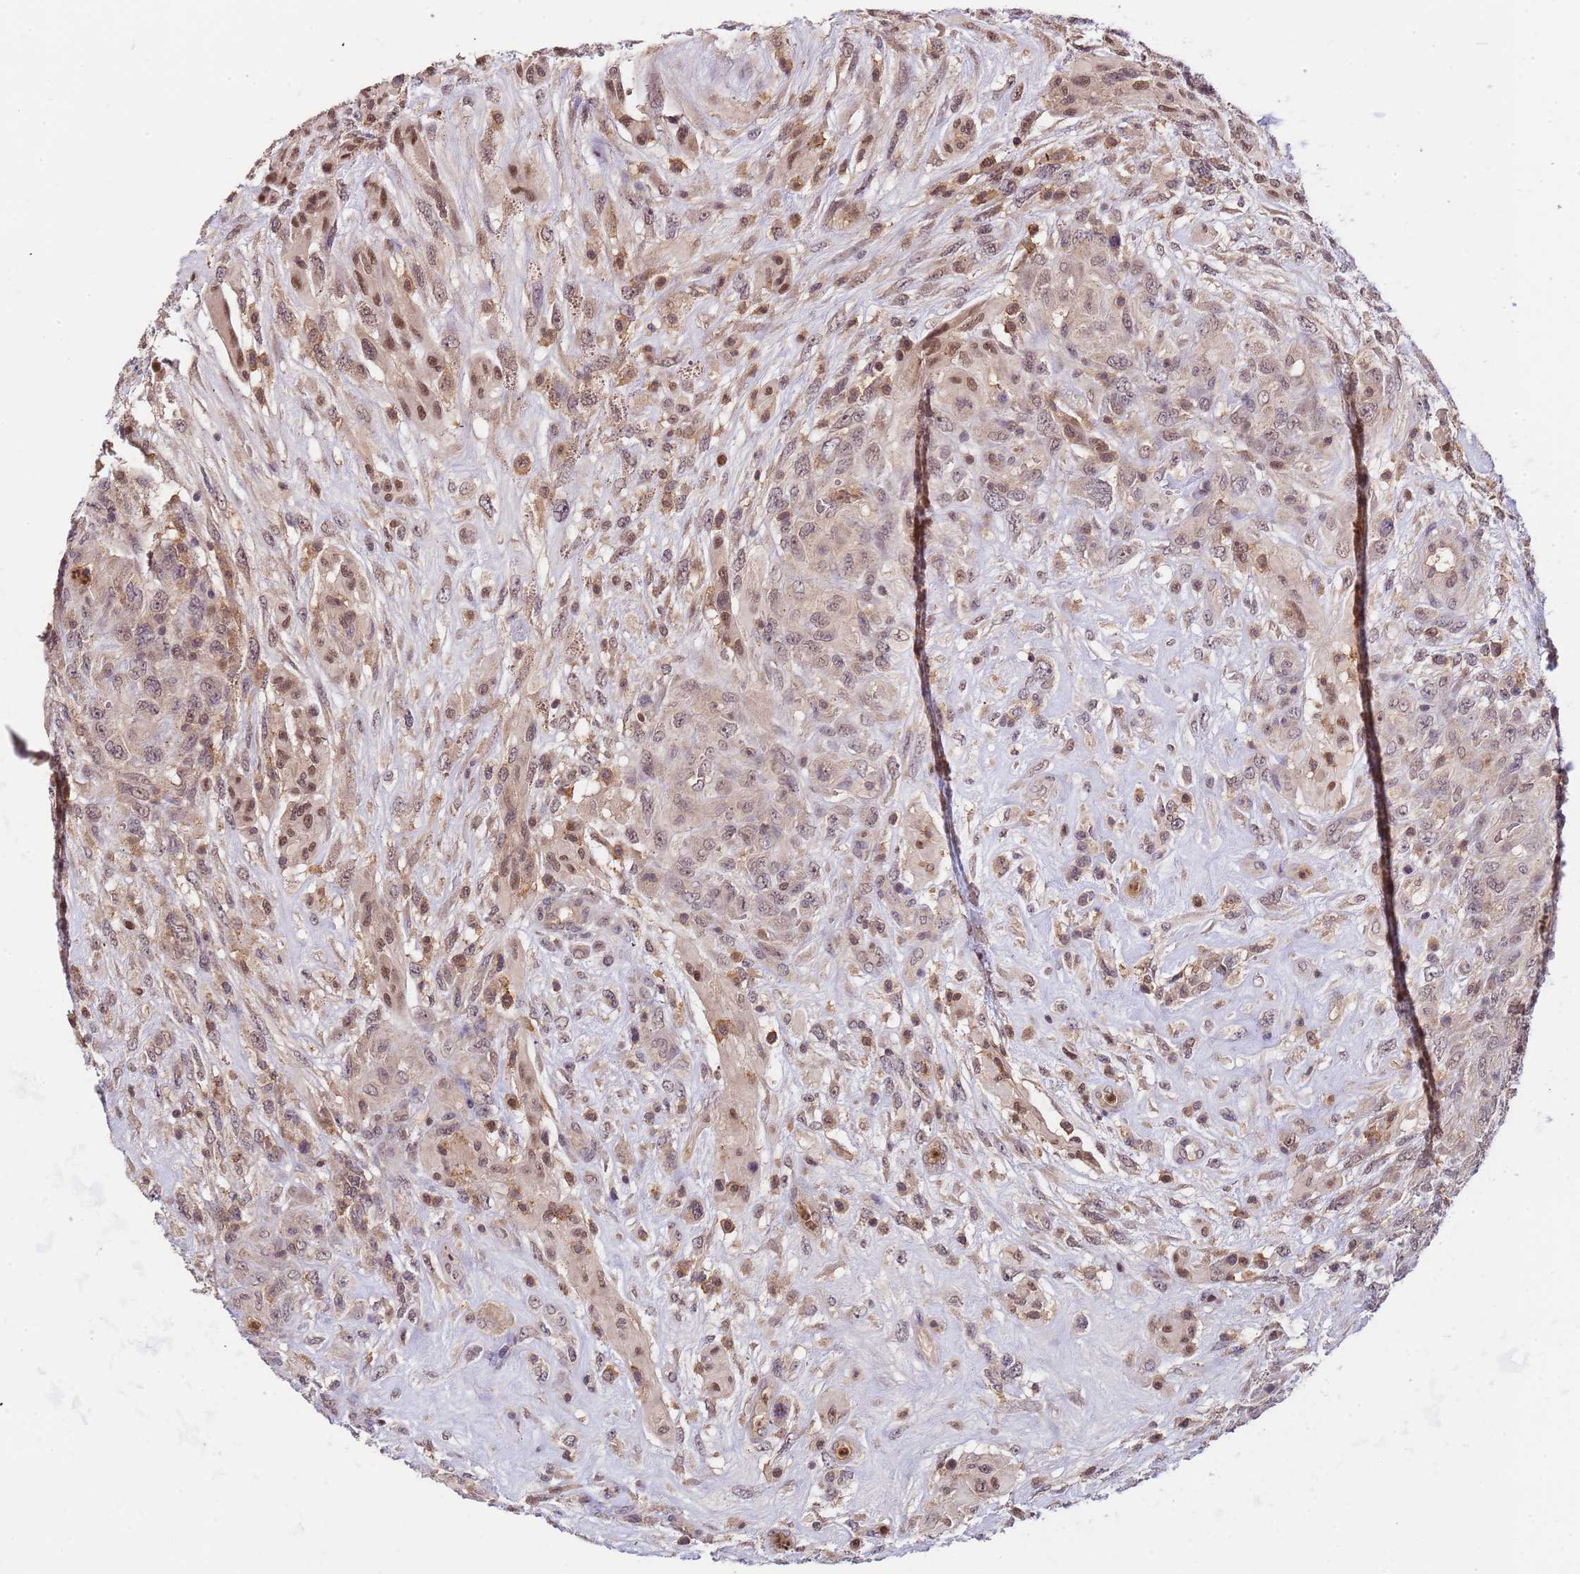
{"staining": {"intensity": "moderate", "quantity": "25%-75%", "location": "nuclear"}, "tissue": "glioma", "cell_type": "Tumor cells", "image_type": "cancer", "snomed": [{"axis": "morphology", "description": "Glioma, malignant, High grade"}, {"axis": "topography", "description": "Brain"}], "caption": "Human malignant glioma (high-grade) stained for a protein (brown) demonstrates moderate nuclear positive positivity in about 25%-75% of tumor cells.", "gene": "CD53", "patient": {"sex": "male", "age": 61}}